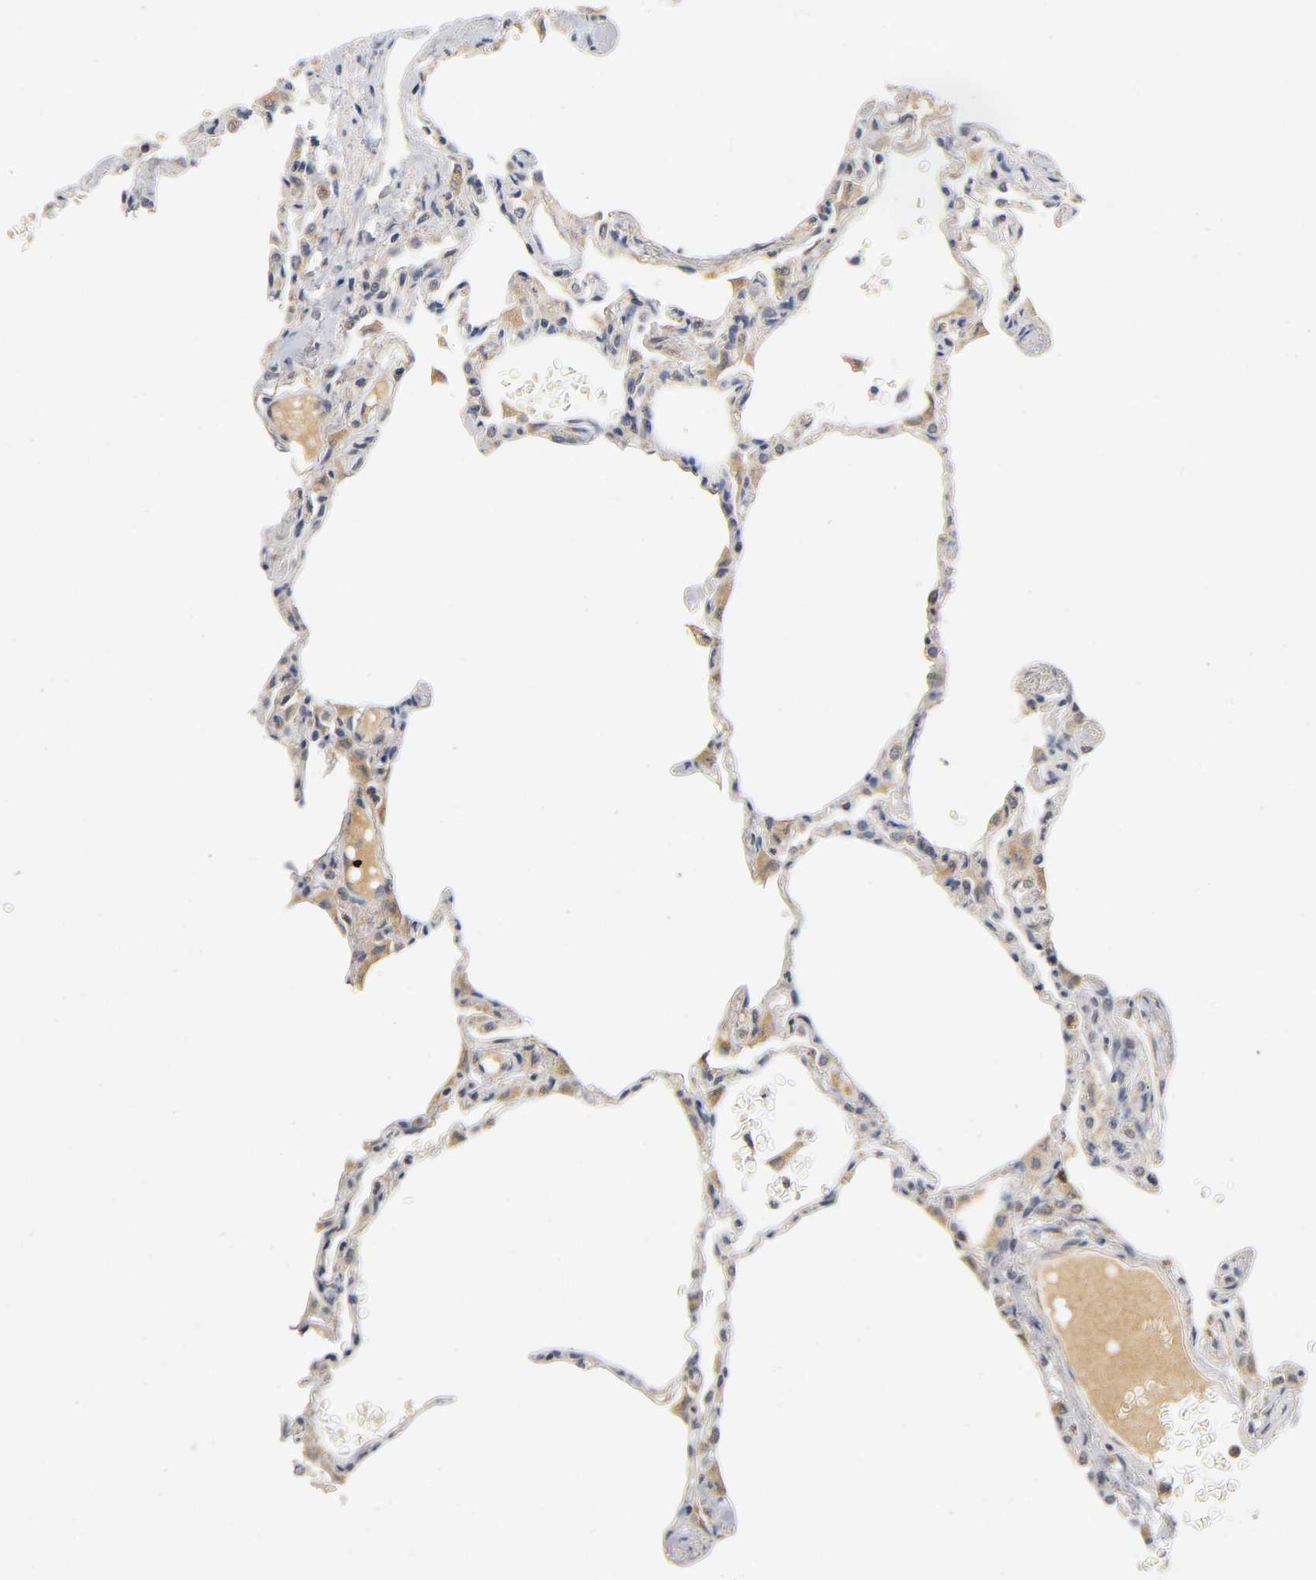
{"staining": {"intensity": "weak", "quantity": ">75%", "location": "cytoplasmic/membranous"}, "tissue": "lung", "cell_type": "Alveolar cells", "image_type": "normal", "snomed": [{"axis": "morphology", "description": "Normal tissue, NOS"}, {"axis": "topography", "description": "Lung"}], "caption": "This histopathology image exhibits immunohistochemistry staining of normal human lung, with low weak cytoplasmic/membranous positivity in about >75% of alveolar cells.", "gene": "NRP1", "patient": {"sex": "female", "age": 49}}